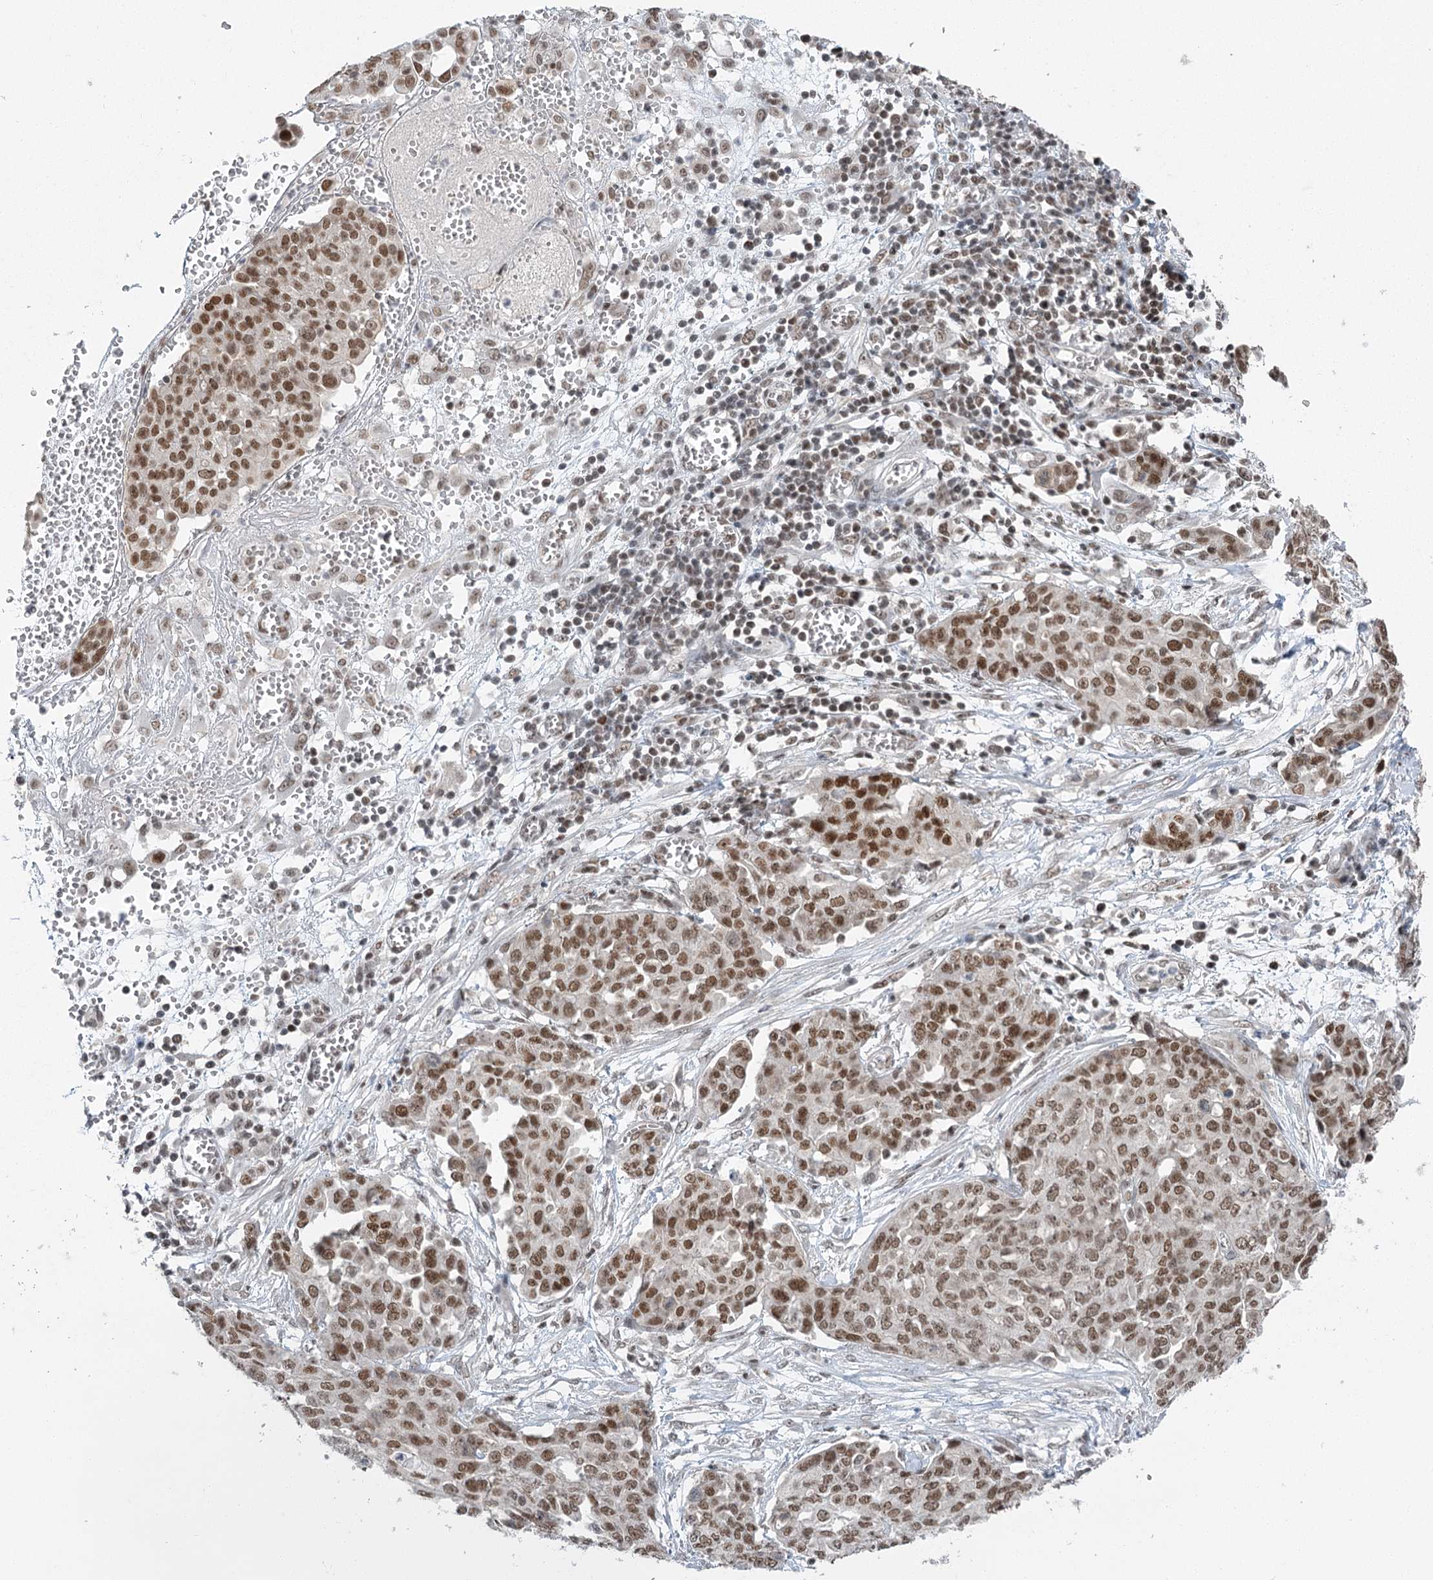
{"staining": {"intensity": "moderate", "quantity": ">75%", "location": "nuclear"}, "tissue": "ovarian cancer", "cell_type": "Tumor cells", "image_type": "cancer", "snomed": [{"axis": "morphology", "description": "Cystadenocarcinoma, serous, NOS"}, {"axis": "topography", "description": "Soft tissue"}, {"axis": "topography", "description": "Ovary"}], "caption": "Moderate nuclear expression for a protein is appreciated in approximately >75% of tumor cells of ovarian cancer using immunohistochemistry (IHC).", "gene": "PDS5A", "patient": {"sex": "female", "age": 57}}